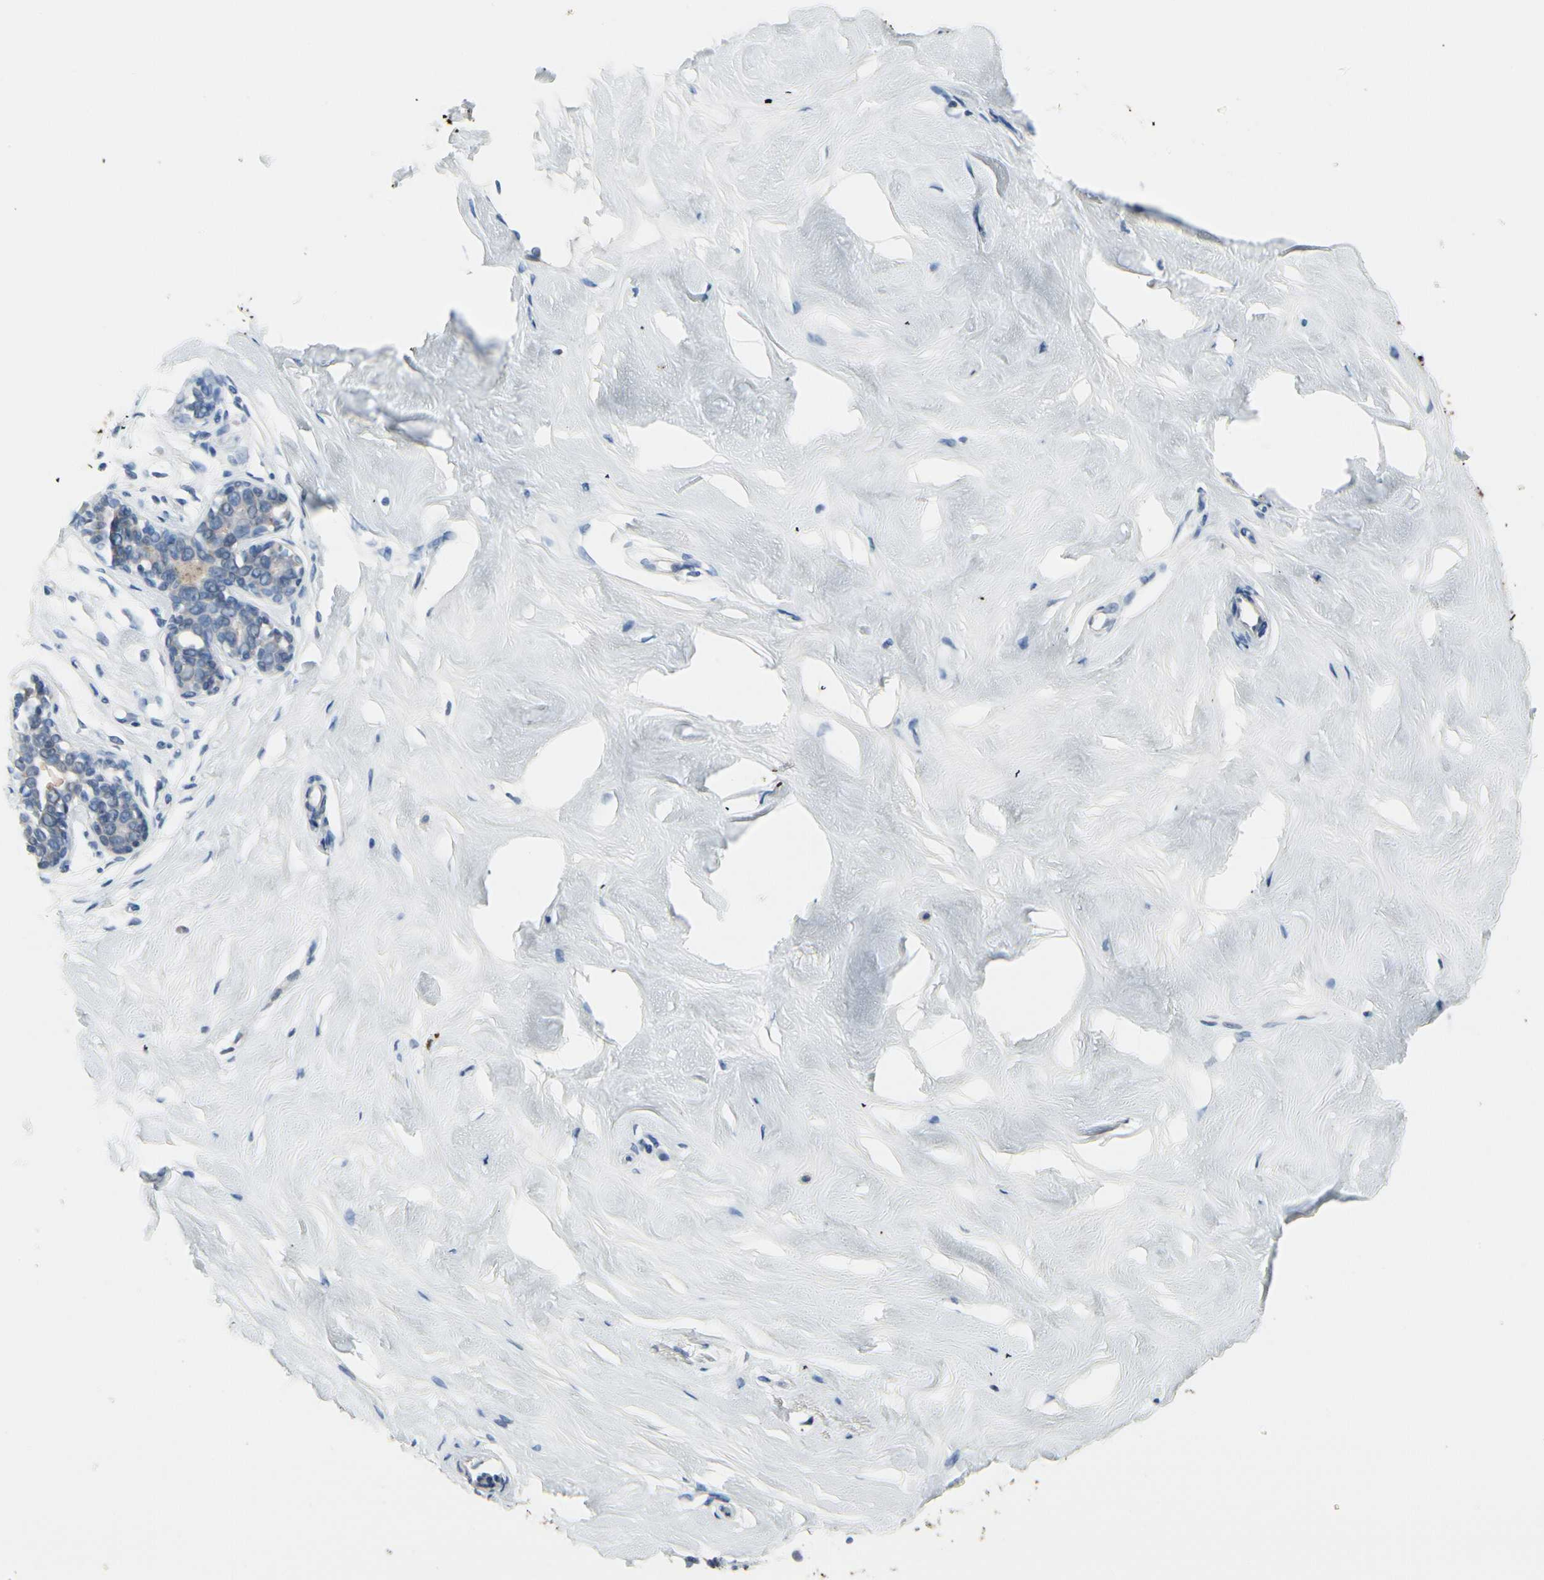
{"staining": {"intensity": "negative", "quantity": "none", "location": "none"}, "tissue": "breast", "cell_type": "Adipocytes", "image_type": "normal", "snomed": [{"axis": "morphology", "description": "Normal tissue, NOS"}, {"axis": "topography", "description": "Breast"}], "caption": "Unremarkable breast was stained to show a protein in brown. There is no significant staining in adipocytes. Brightfield microscopy of immunohistochemistry (IHC) stained with DAB (brown) and hematoxylin (blue), captured at high magnification.", "gene": "MUC5B", "patient": {"sex": "female", "age": 23}}